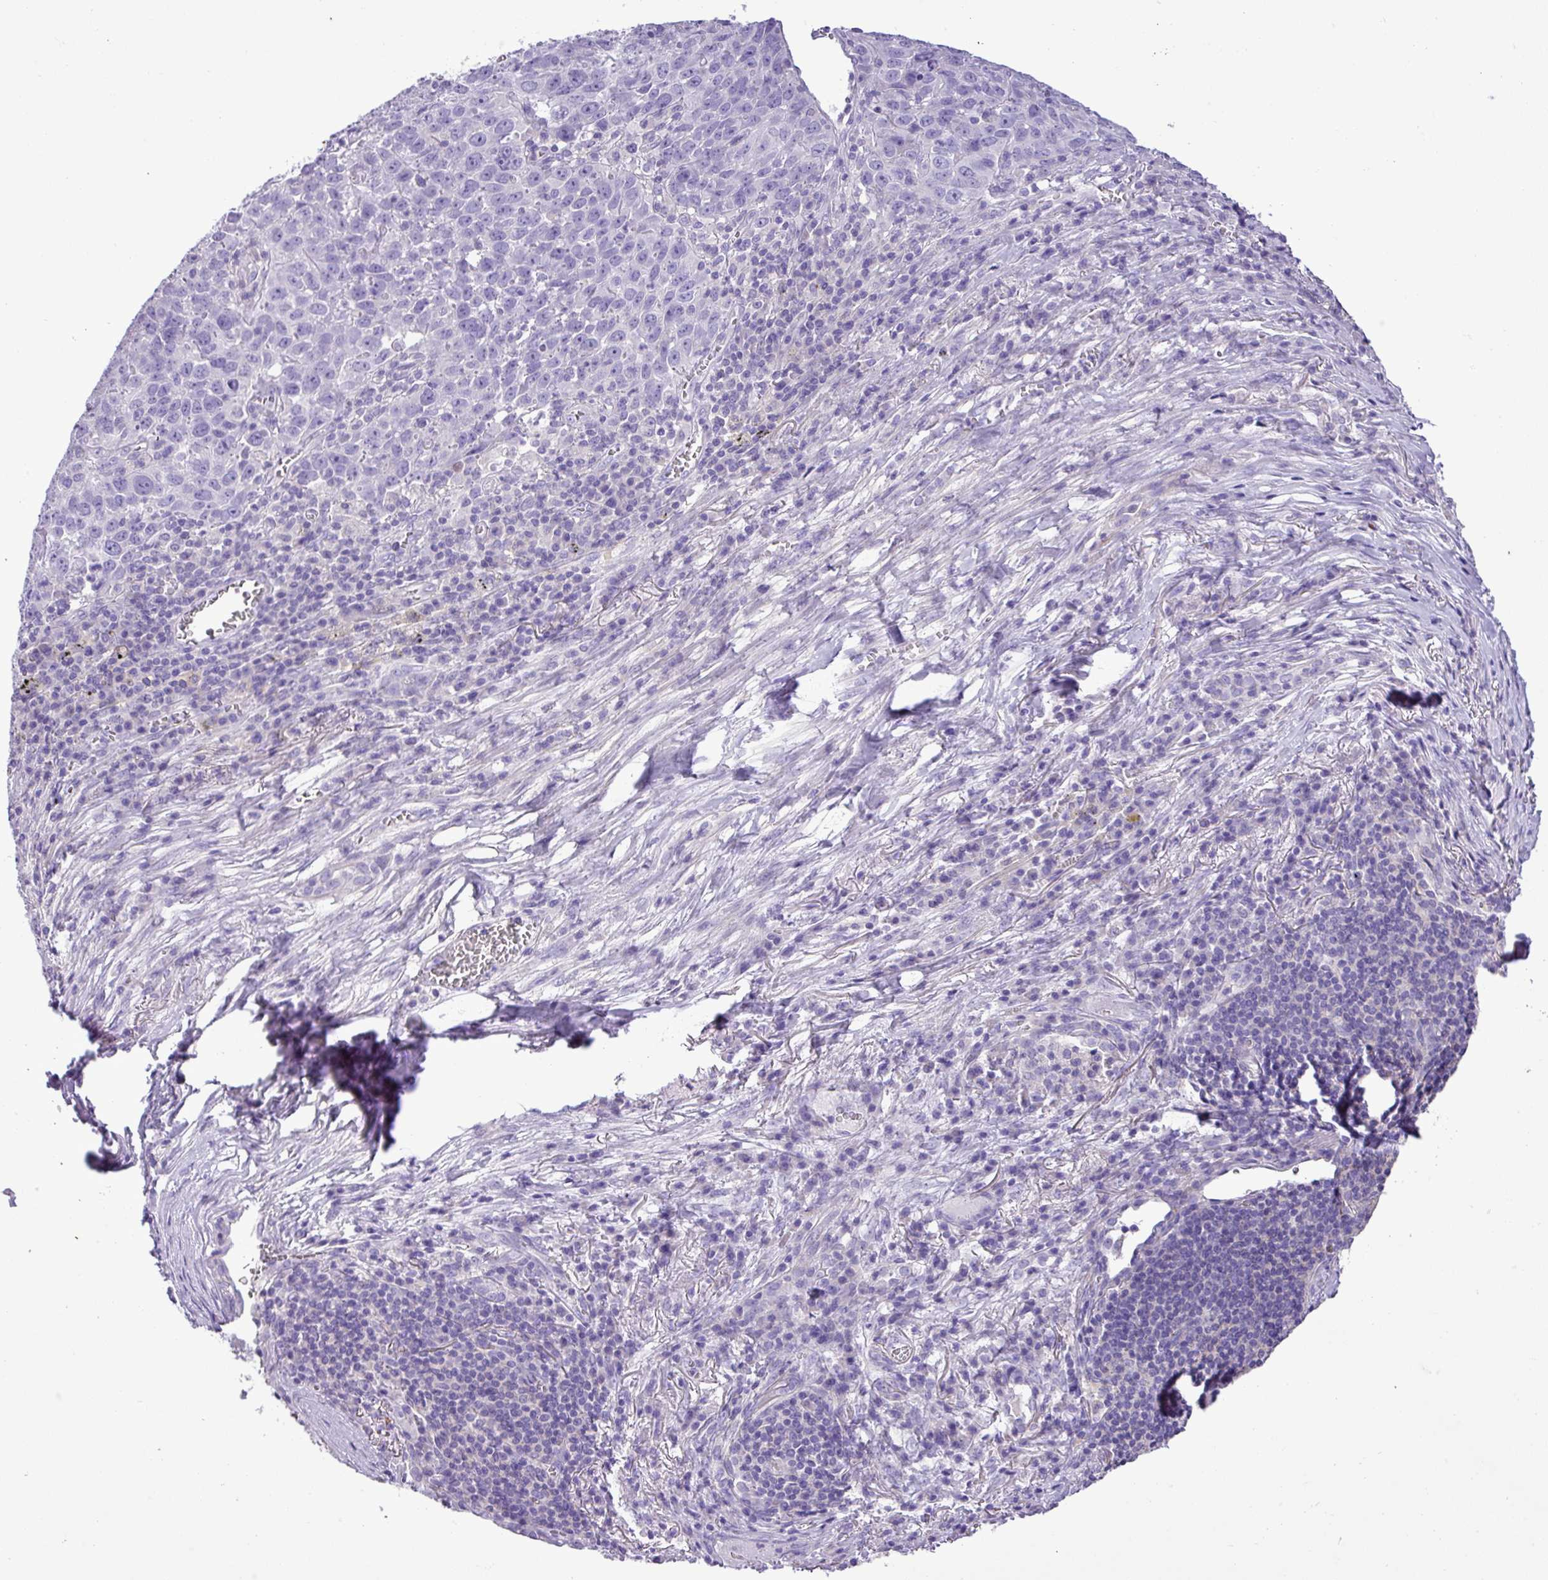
{"staining": {"intensity": "negative", "quantity": "none", "location": "none"}, "tissue": "lung cancer", "cell_type": "Tumor cells", "image_type": "cancer", "snomed": [{"axis": "morphology", "description": "Squamous cell carcinoma, NOS"}, {"axis": "topography", "description": "Lung"}], "caption": "Tumor cells are negative for protein expression in human lung cancer.", "gene": "ZNF334", "patient": {"sex": "male", "age": 76}}